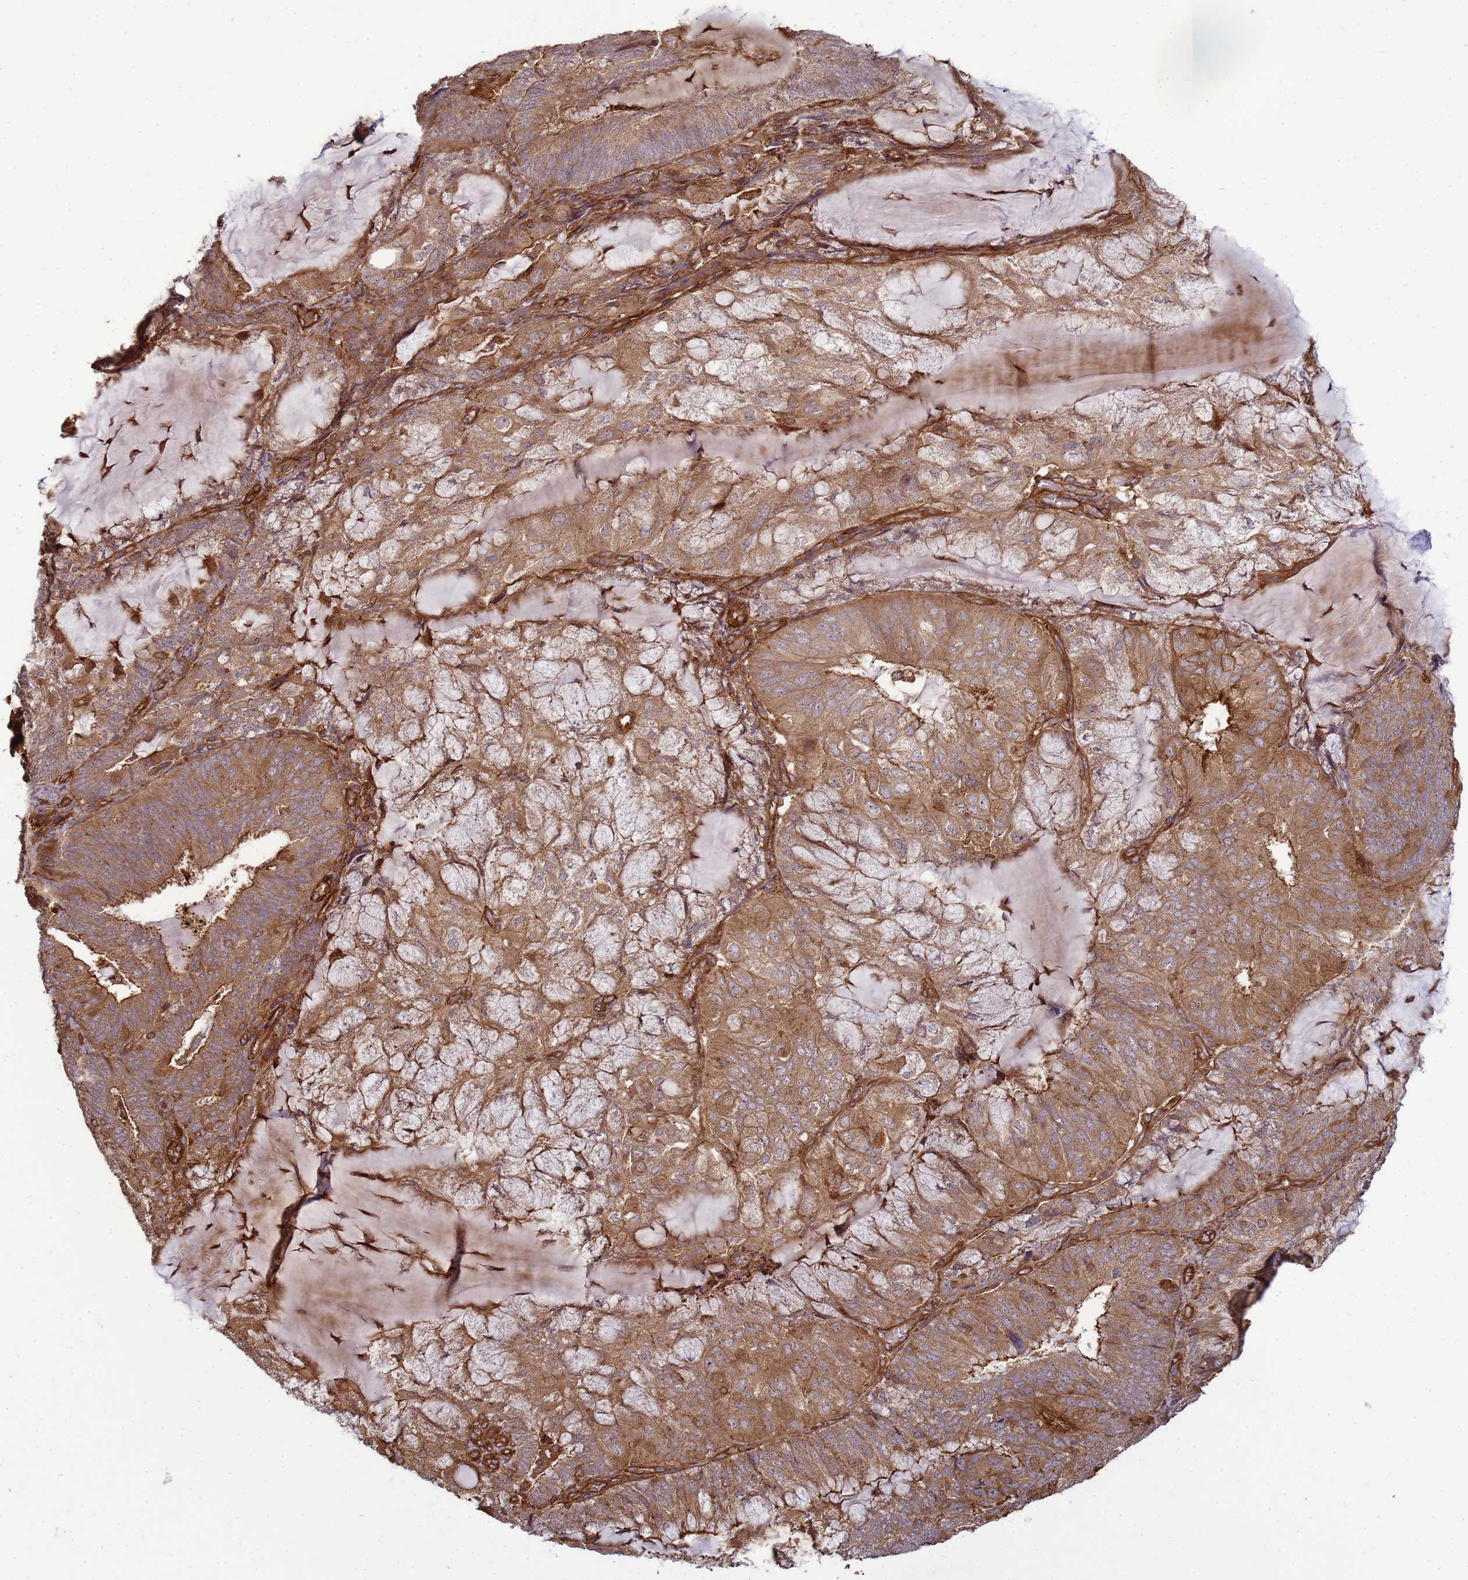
{"staining": {"intensity": "moderate", "quantity": ">75%", "location": "cytoplasmic/membranous"}, "tissue": "endometrial cancer", "cell_type": "Tumor cells", "image_type": "cancer", "snomed": [{"axis": "morphology", "description": "Adenocarcinoma, NOS"}, {"axis": "topography", "description": "Endometrium"}], "caption": "Human adenocarcinoma (endometrial) stained with a protein marker exhibits moderate staining in tumor cells.", "gene": "CNOT1", "patient": {"sex": "female", "age": 81}}